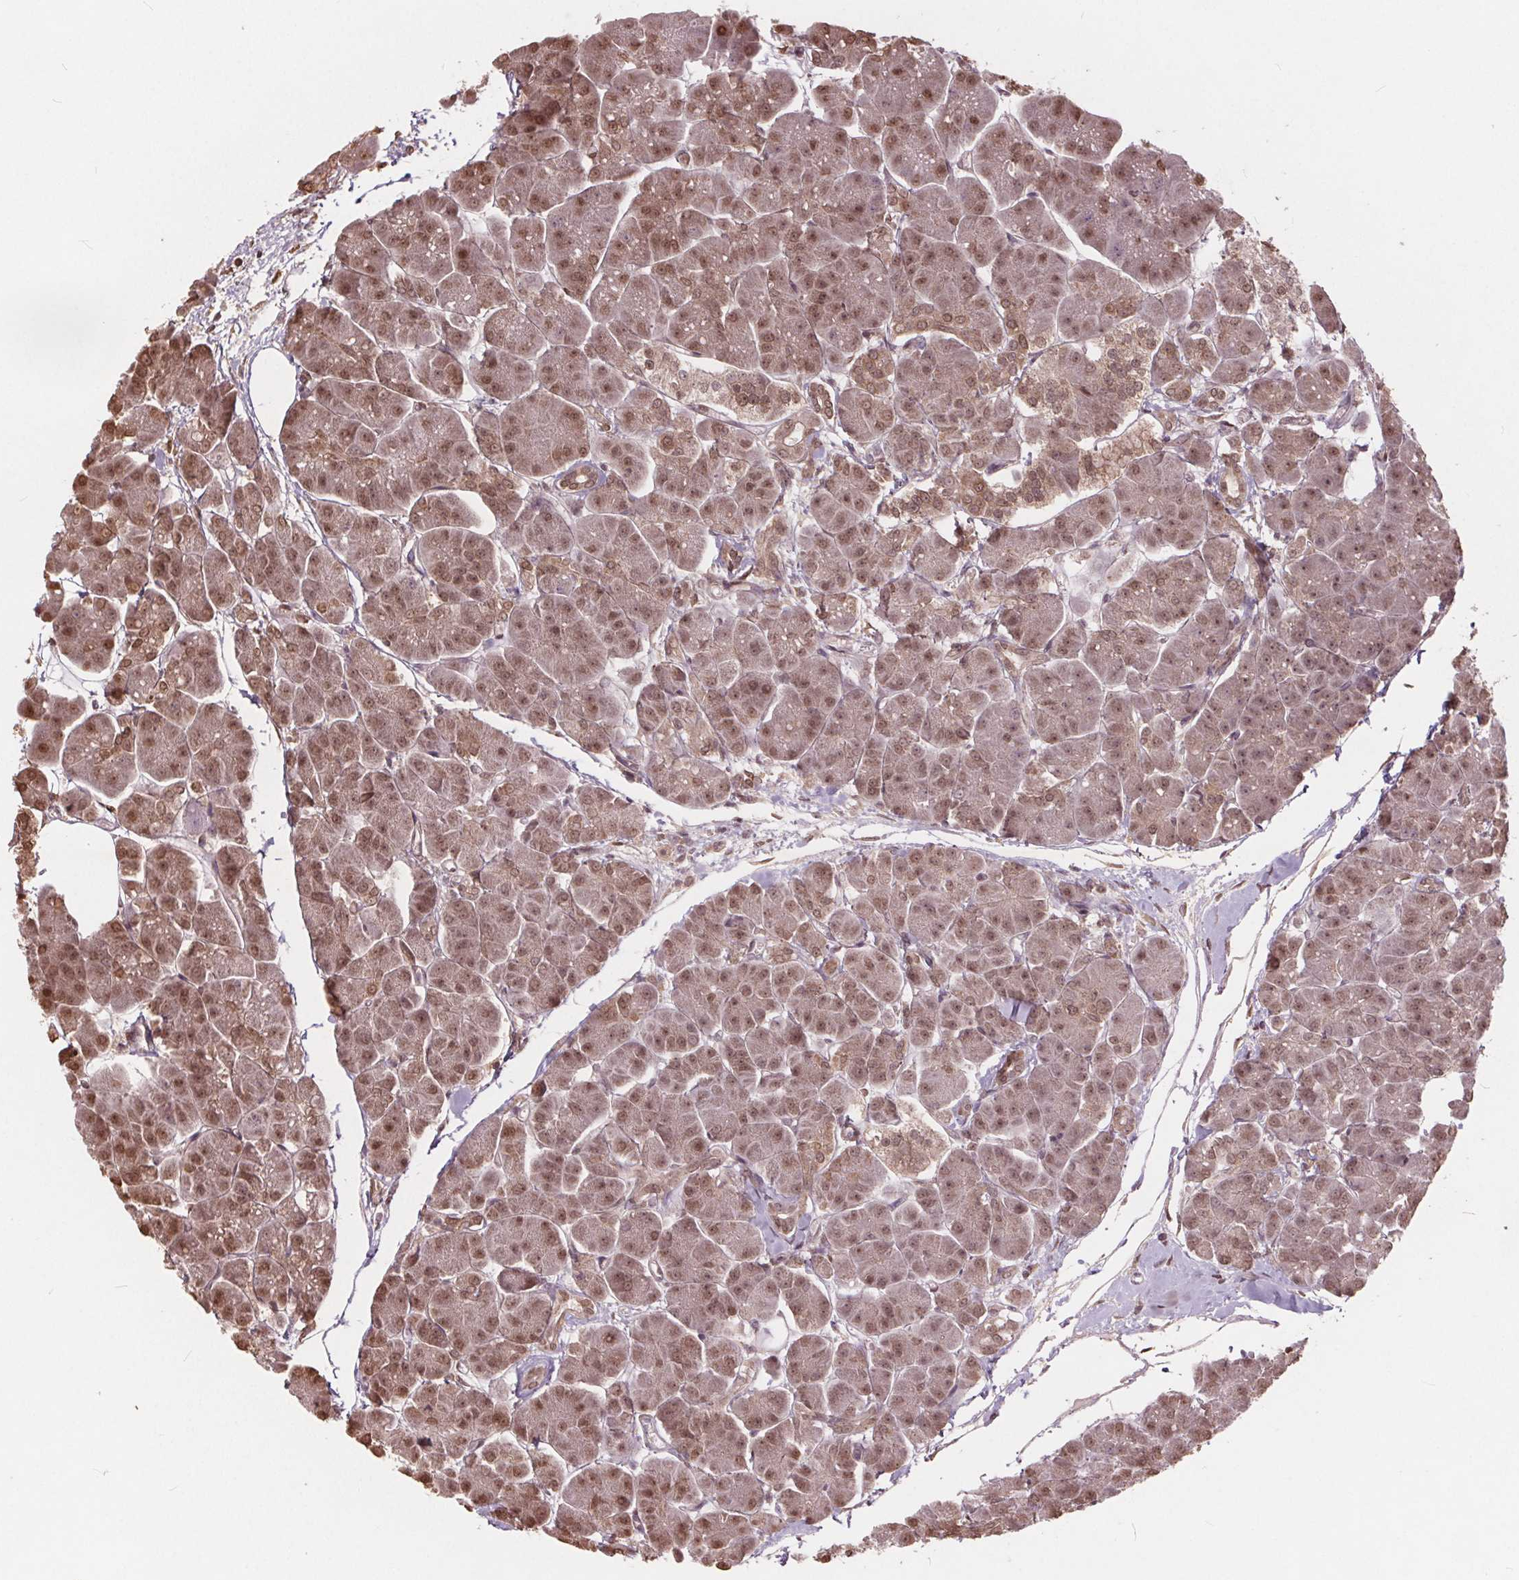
{"staining": {"intensity": "moderate", "quantity": ">75%", "location": "nuclear"}, "tissue": "pancreas", "cell_type": "Exocrine glandular cells", "image_type": "normal", "snomed": [{"axis": "morphology", "description": "Normal tissue, NOS"}, {"axis": "topography", "description": "Adipose tissue"}, {"axis": "topography", "description": "Pancreas"}, {"axis": "topography", "description": "Peripheral nerve tissue"}], "caption": "High-power microscopy captured an immunohistochemistry image of unremarkable pancreas, revealing moderate nuclear positivity in about >75% of exocrine glandular cells.", "gene": "HIF1AN", "patient": {"sex": "female", "age": 58}}